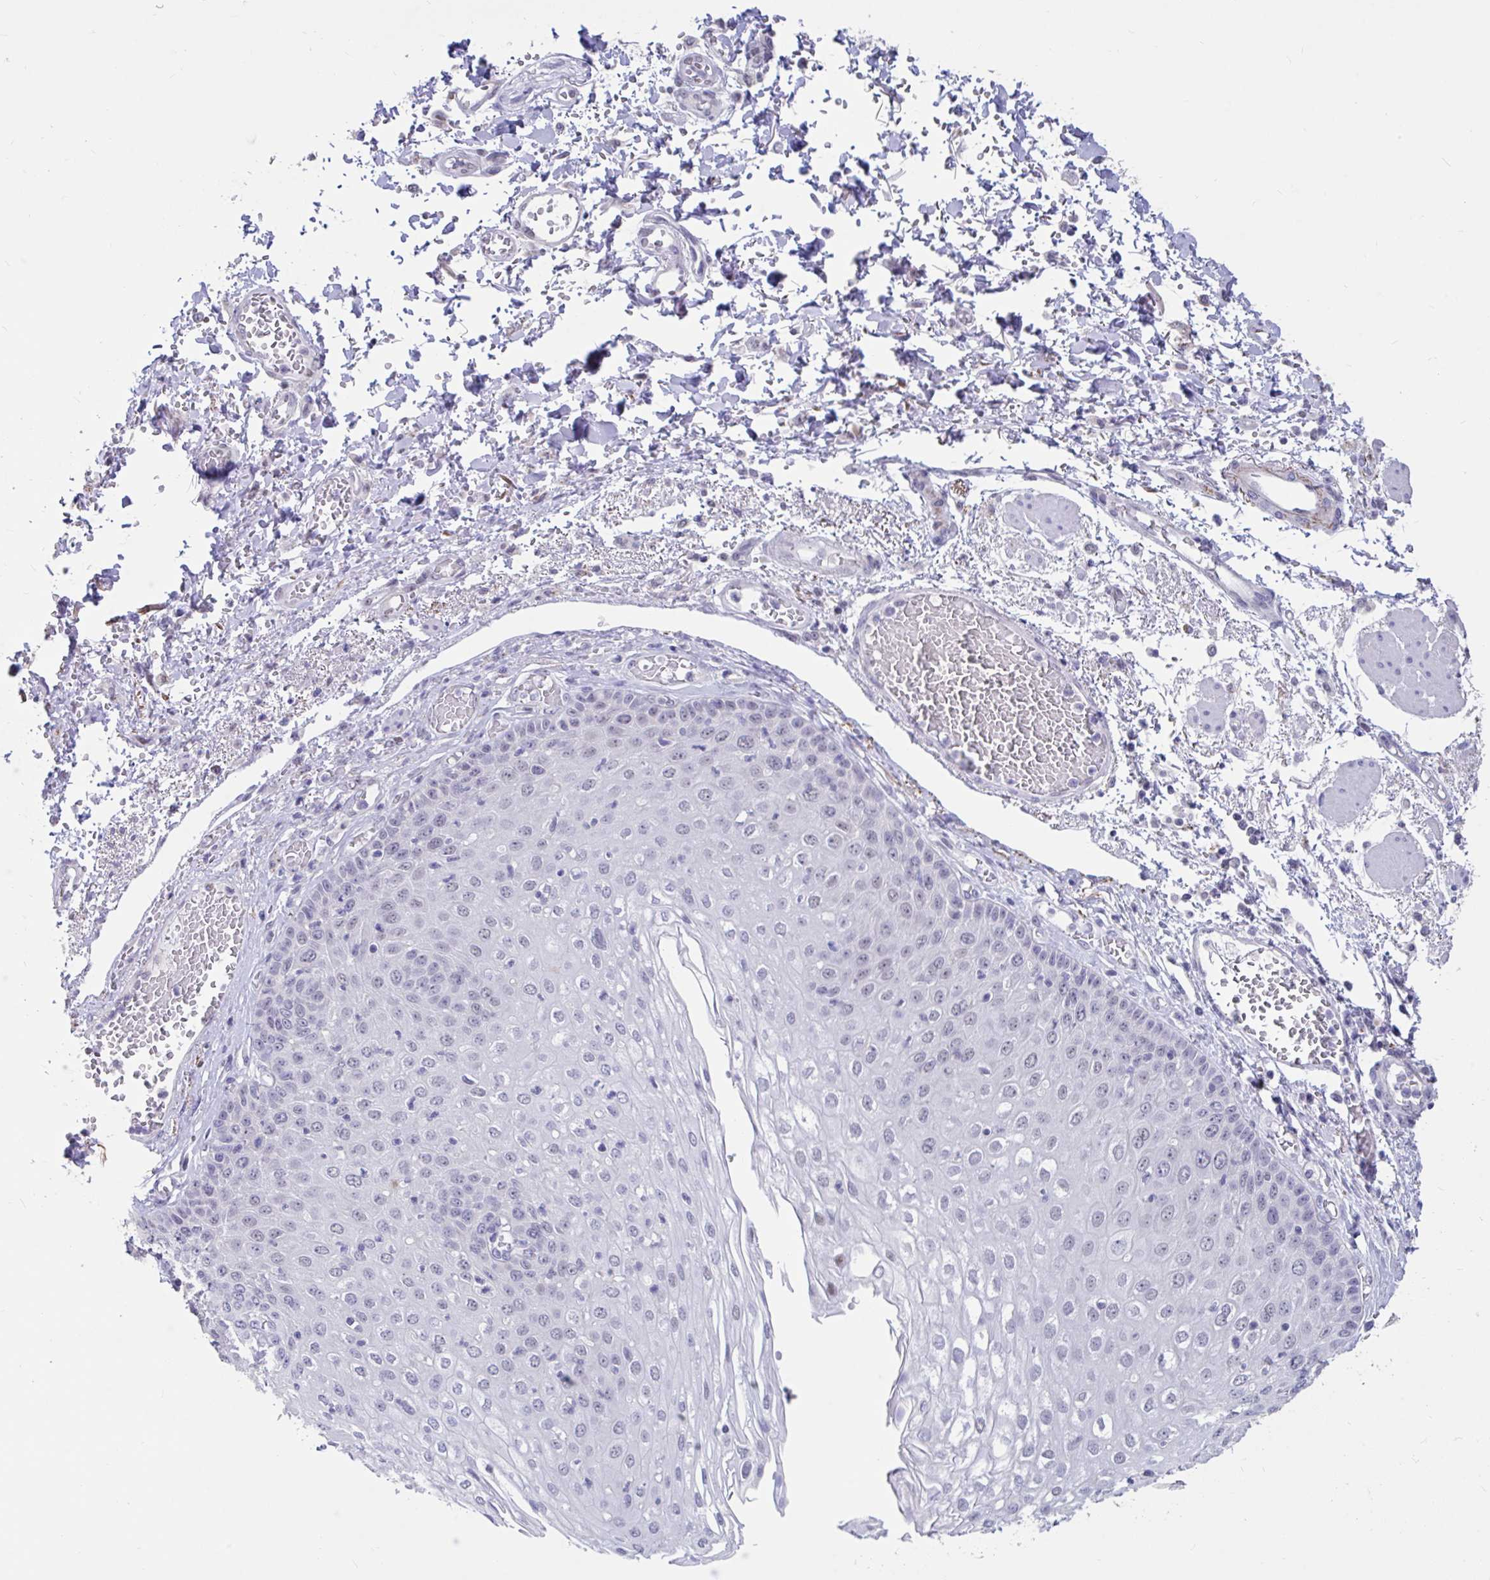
{"staining": {"intensity": "moderate", "quantity": "25%-75%", "location": "nuclear"}, "tissue": "esophagus", "cell_type": "Squamous epithelial cells", "image_type": "normal", "snomed": [{"axis": "morphology", "description": "Normal tissue, NOS"}, {"axis": "morphology", "description": "Adenocarcinoma, NOS"}, {"axis": "topography", "description": "Esophagus"}], "caption": "Moderate nuclear positivity for a protein is appreciated in about 25%-75% of squamous epithelial cells of benign esophagus using immunohistochemistry.", "gene": "DDX39A", "patient": {"sex": "male", "age": 81}}